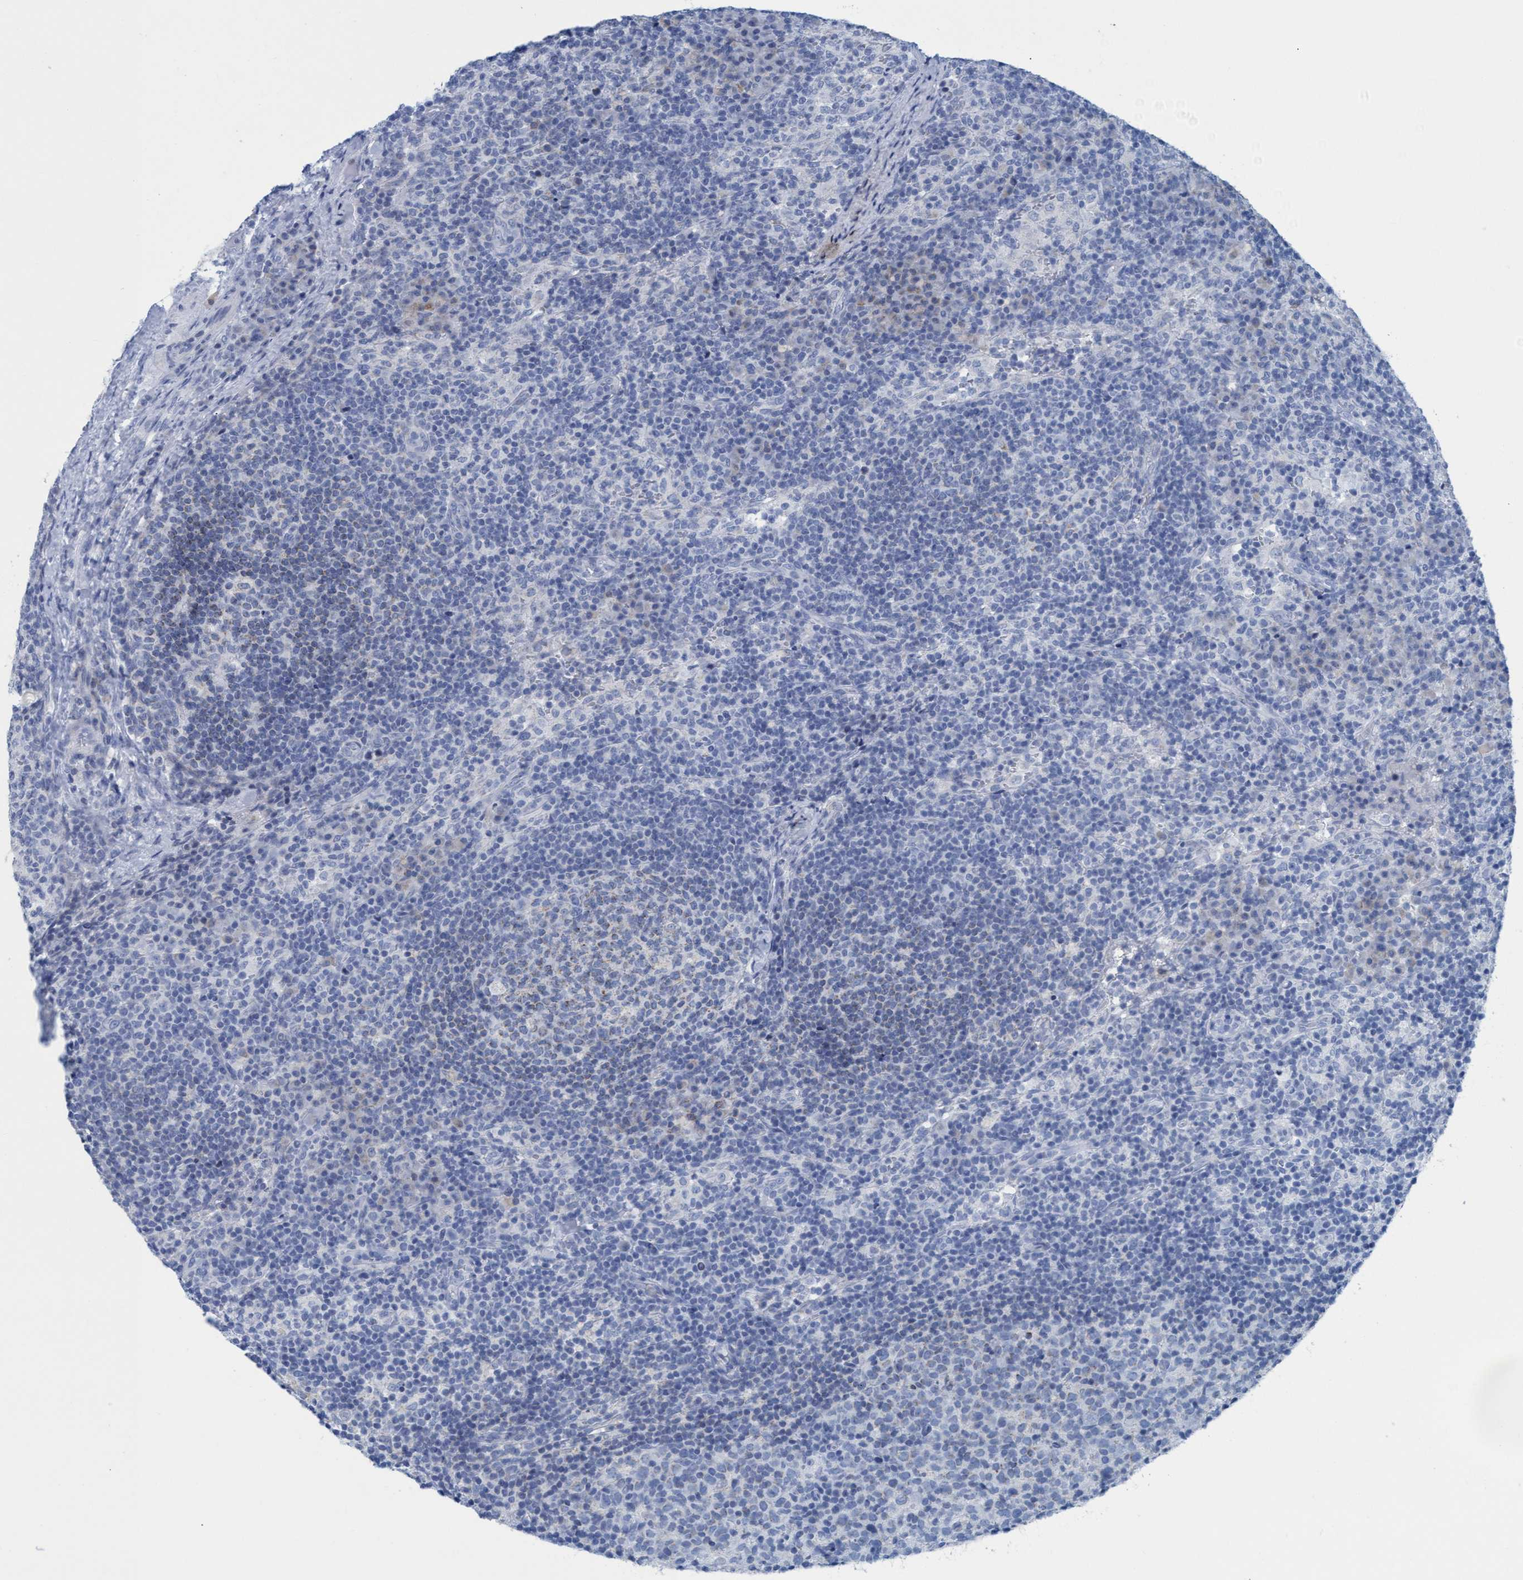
{"staining": {"intensity": "moderate", "quantity": "25%-75%", "location": "cytoplasmic/membranous"}, "tissue": "lymph node", "cell_type": "Germinal center cells", "image_type": "normal", "snomed": [{"axis": "morphology", "description": "Normal tissue, NOS"}, {"axis": "morphology", "description": "Inflammation, NOS"}, {"axis": "topography", "description": "Lymph node"}], "caption": "A micrograph of human lymph node stained for a protein exhibits moderate cytoplasmic/membranous brown staining in germinal center cells. (brown staining indicates protein expression, while blue staining denotes nuclei).", "gene": "GGA3", "patient": {"sex": "male", "age": 55}}